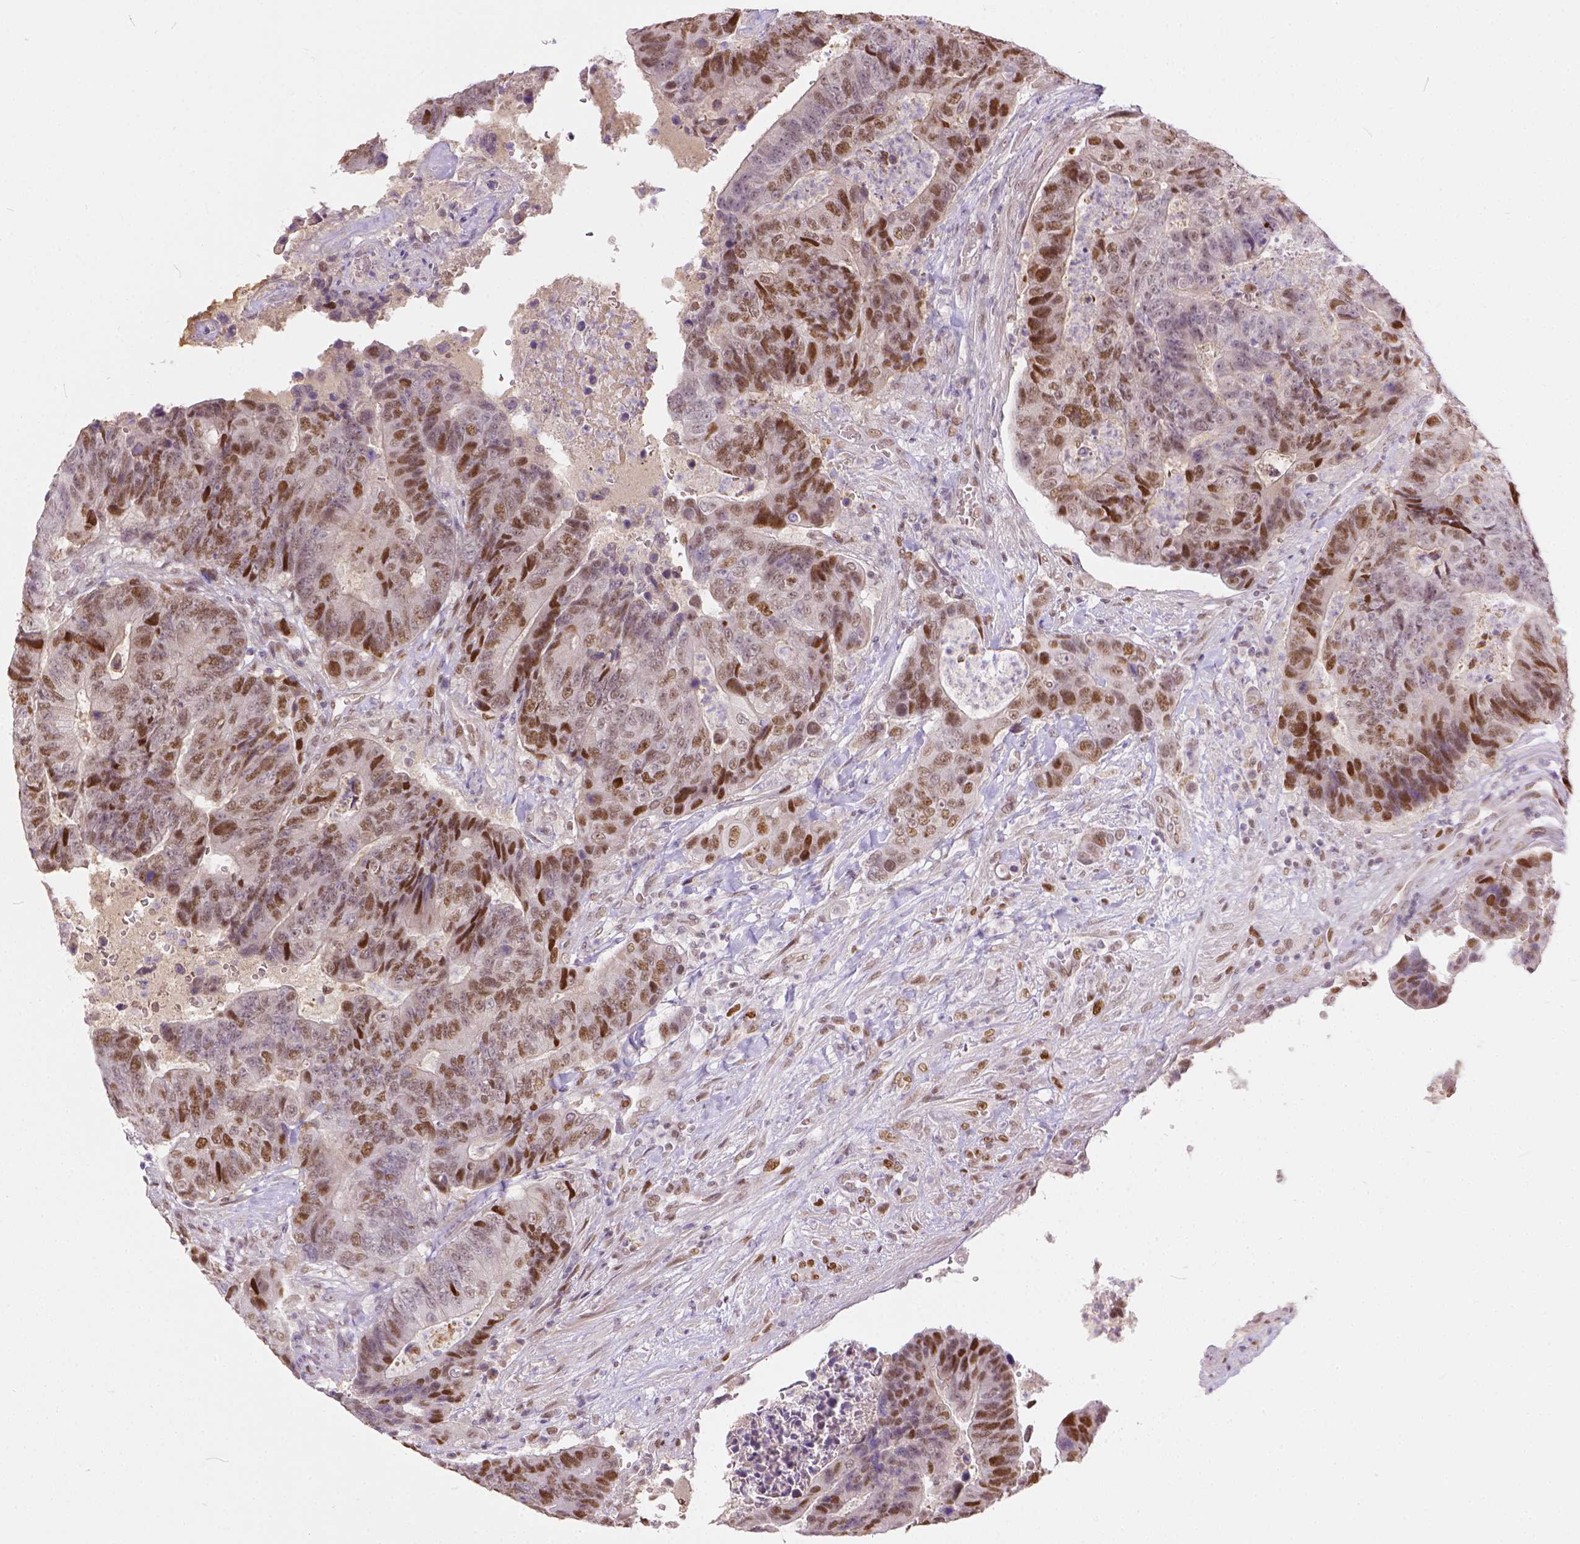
{"staining": {"intensity": "moderate", "quantity": ">75%", "location": "nuclear"}, "tissue": "colorectal cancer", "cell_type": "Tumor cells", "image_type": "cancer", "snomed": [{"axis": "morphology", "description": "Adenocarcinoma, NOS"}, {"axis": "topography", "description": "Colon"}], "caption": "Adenocarcinoma (colorectal) stained with a protein marker reveals moderate staining in tumor cells.", "gene": "ERCC1", "patient": {"sex": "female", "age": 48}}